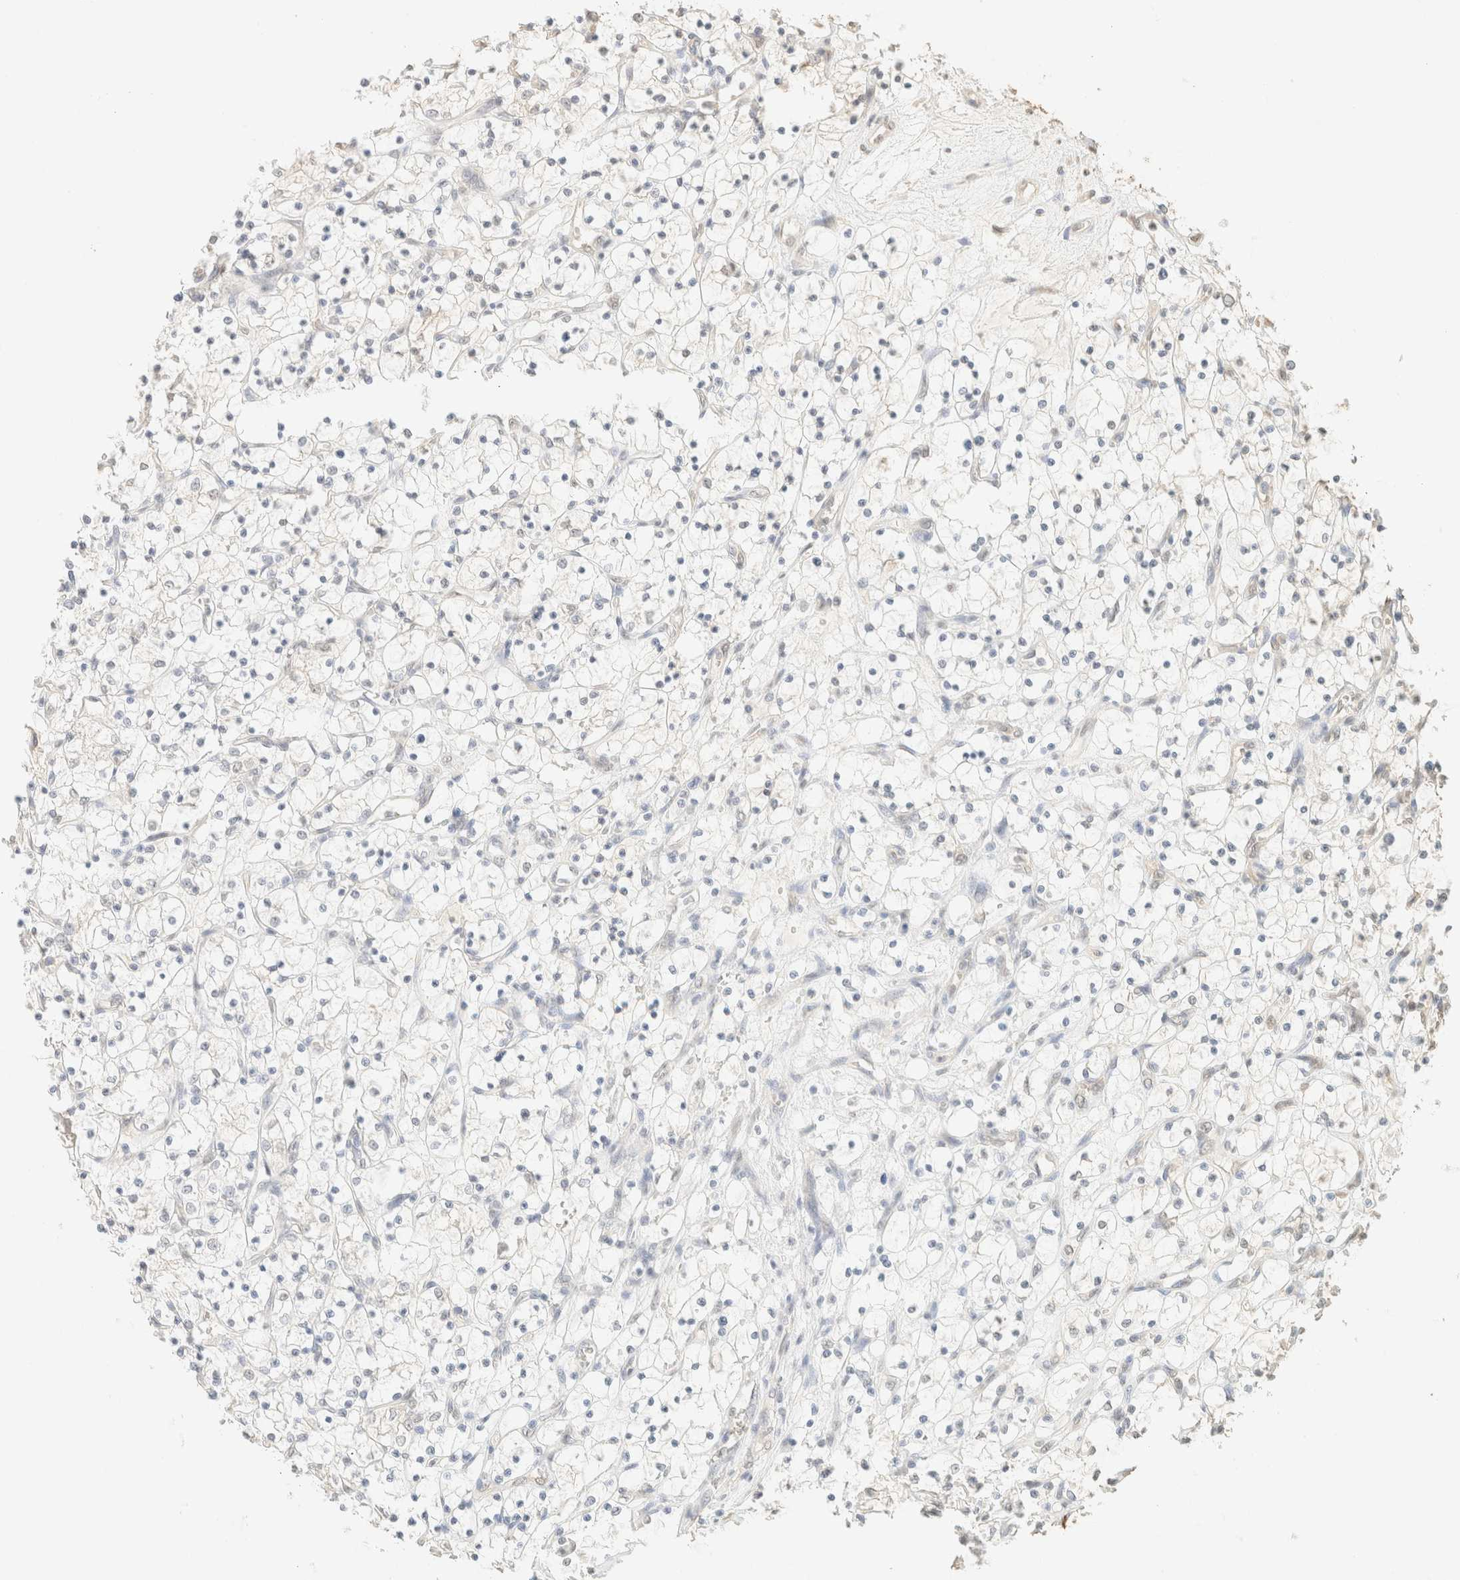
{"staining": {"intensity": "negative", "quantity": "none", "location": "none"}, "tissue": "renal cancer", "cell_type": "Tumor cells", "image_type": "cancer", "snomed": [{"axis": "morphology", "description": "Adenocarcinoma, NOS"}, {"axis": "topography", "description": "Kidney"}], "caption": "Protein analysis of renal adenocarcinoma exhibits no significant expression in tumor cells. The staining was performed using DAB (3,3'-diaminobenzidine) to visualize the protein expression in brown, while the nuclei were stained in blue with hematoxylin (Magnification: 20x).", "gene": "S100A13", "patient": {"sex": "female", "age": 69}}